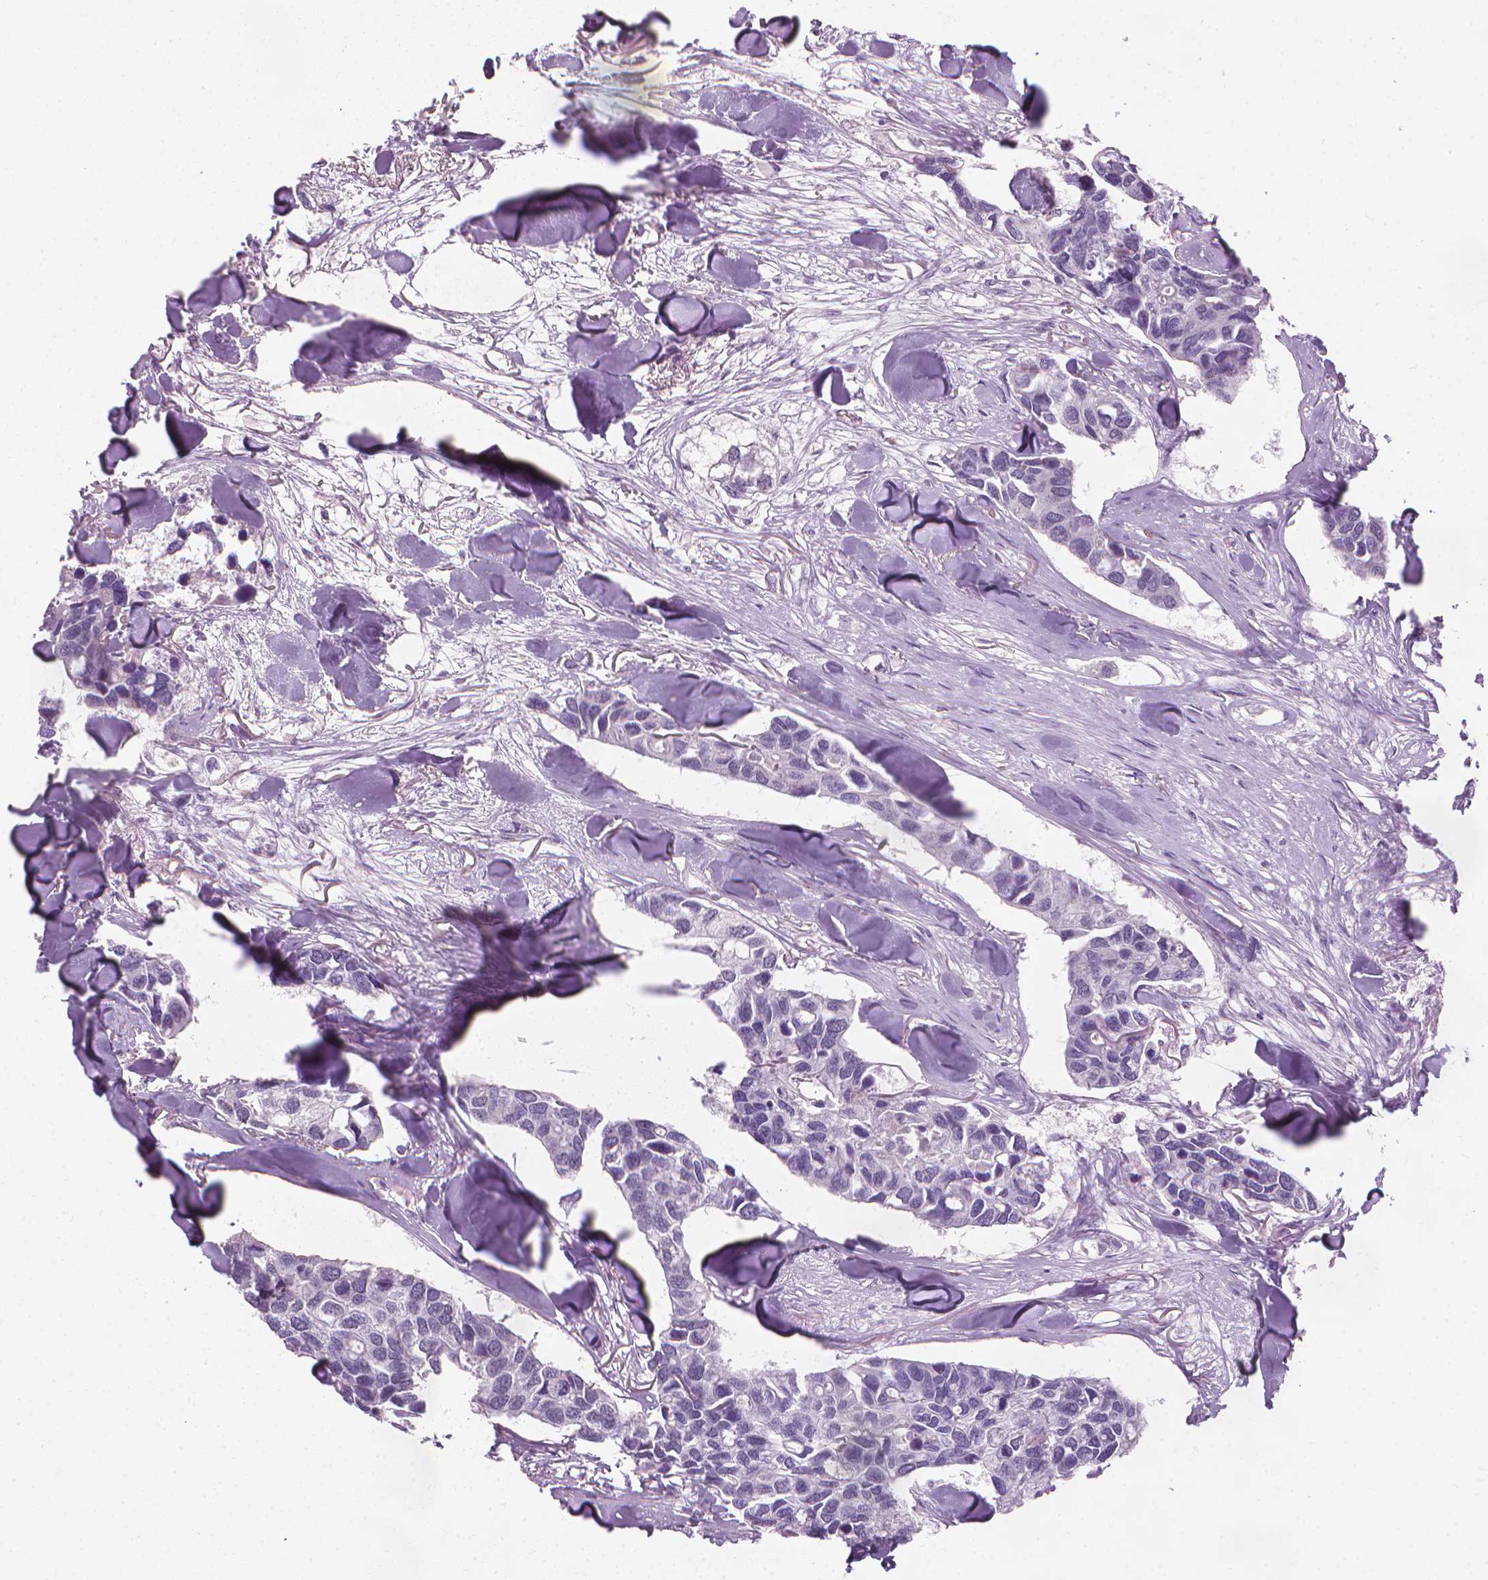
{"staining": {"intensity": "negative", "quantity": "none", "location": "none"}, "tissue": "breast cancer", "cell_type": "Tumor cells", "image_type": "cancer", "snomed": [{"axis": "morphology", "description": "Duct carcinoma"}, {"axis": "topography", "description": "Breast"}], "caption": "The histopathology image shows no significant staining in tumor cells of breast cancer. (Stains: DAB IHC with hematoxylin counter stain, Microscopy: brightfield microscopy at high magnification).", "gene": "SAXO2", "patient": {"sex": "female", "age": 83}}